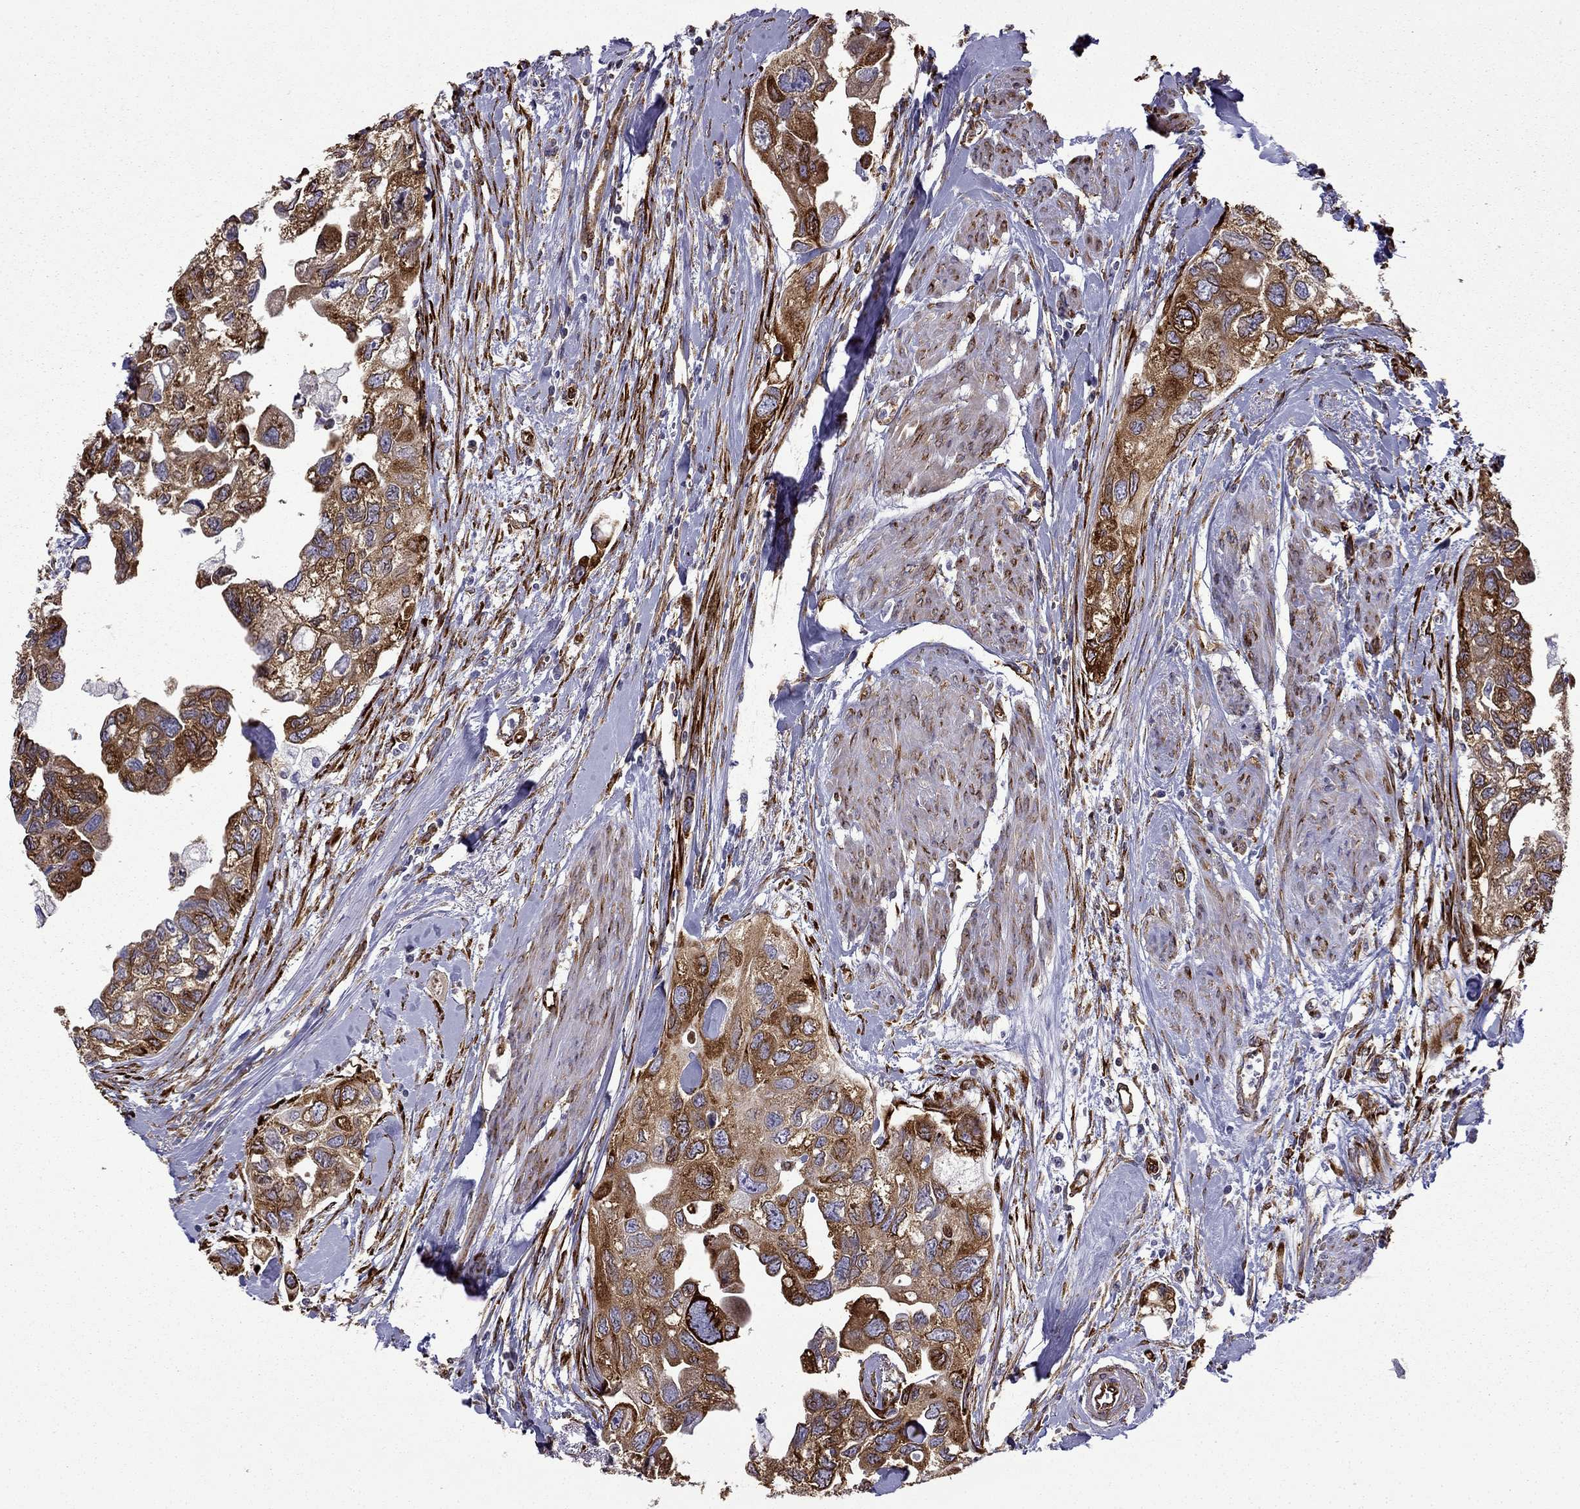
{"staining": {"intensity": "moderate", "quantity": ">75%", "location": "cytoplasmic/membranous"}, "tissue": "urothelial cancer", "cell_type": "Tumor cells", "image_type": "cancer", "snomed": [{"axis": "morphology", "description": "Urothelial carcinoma, High grade"}, {"axis": "topography", "description": "Urinary bladder"}], "caption": "Immunohistochemistry photomicrograph of neoplastic tissue: high-grade urothelial carcinoma stained using immunohistochemistry demonstrates medium levels of moderate protein expression localized specifically in the cytoplasmic/membranous of tumor cells, appearing as a cytoplasmic/membranous brown color.", "gene": "MAP4", "patient": {"sex": "male", "age": 59}}